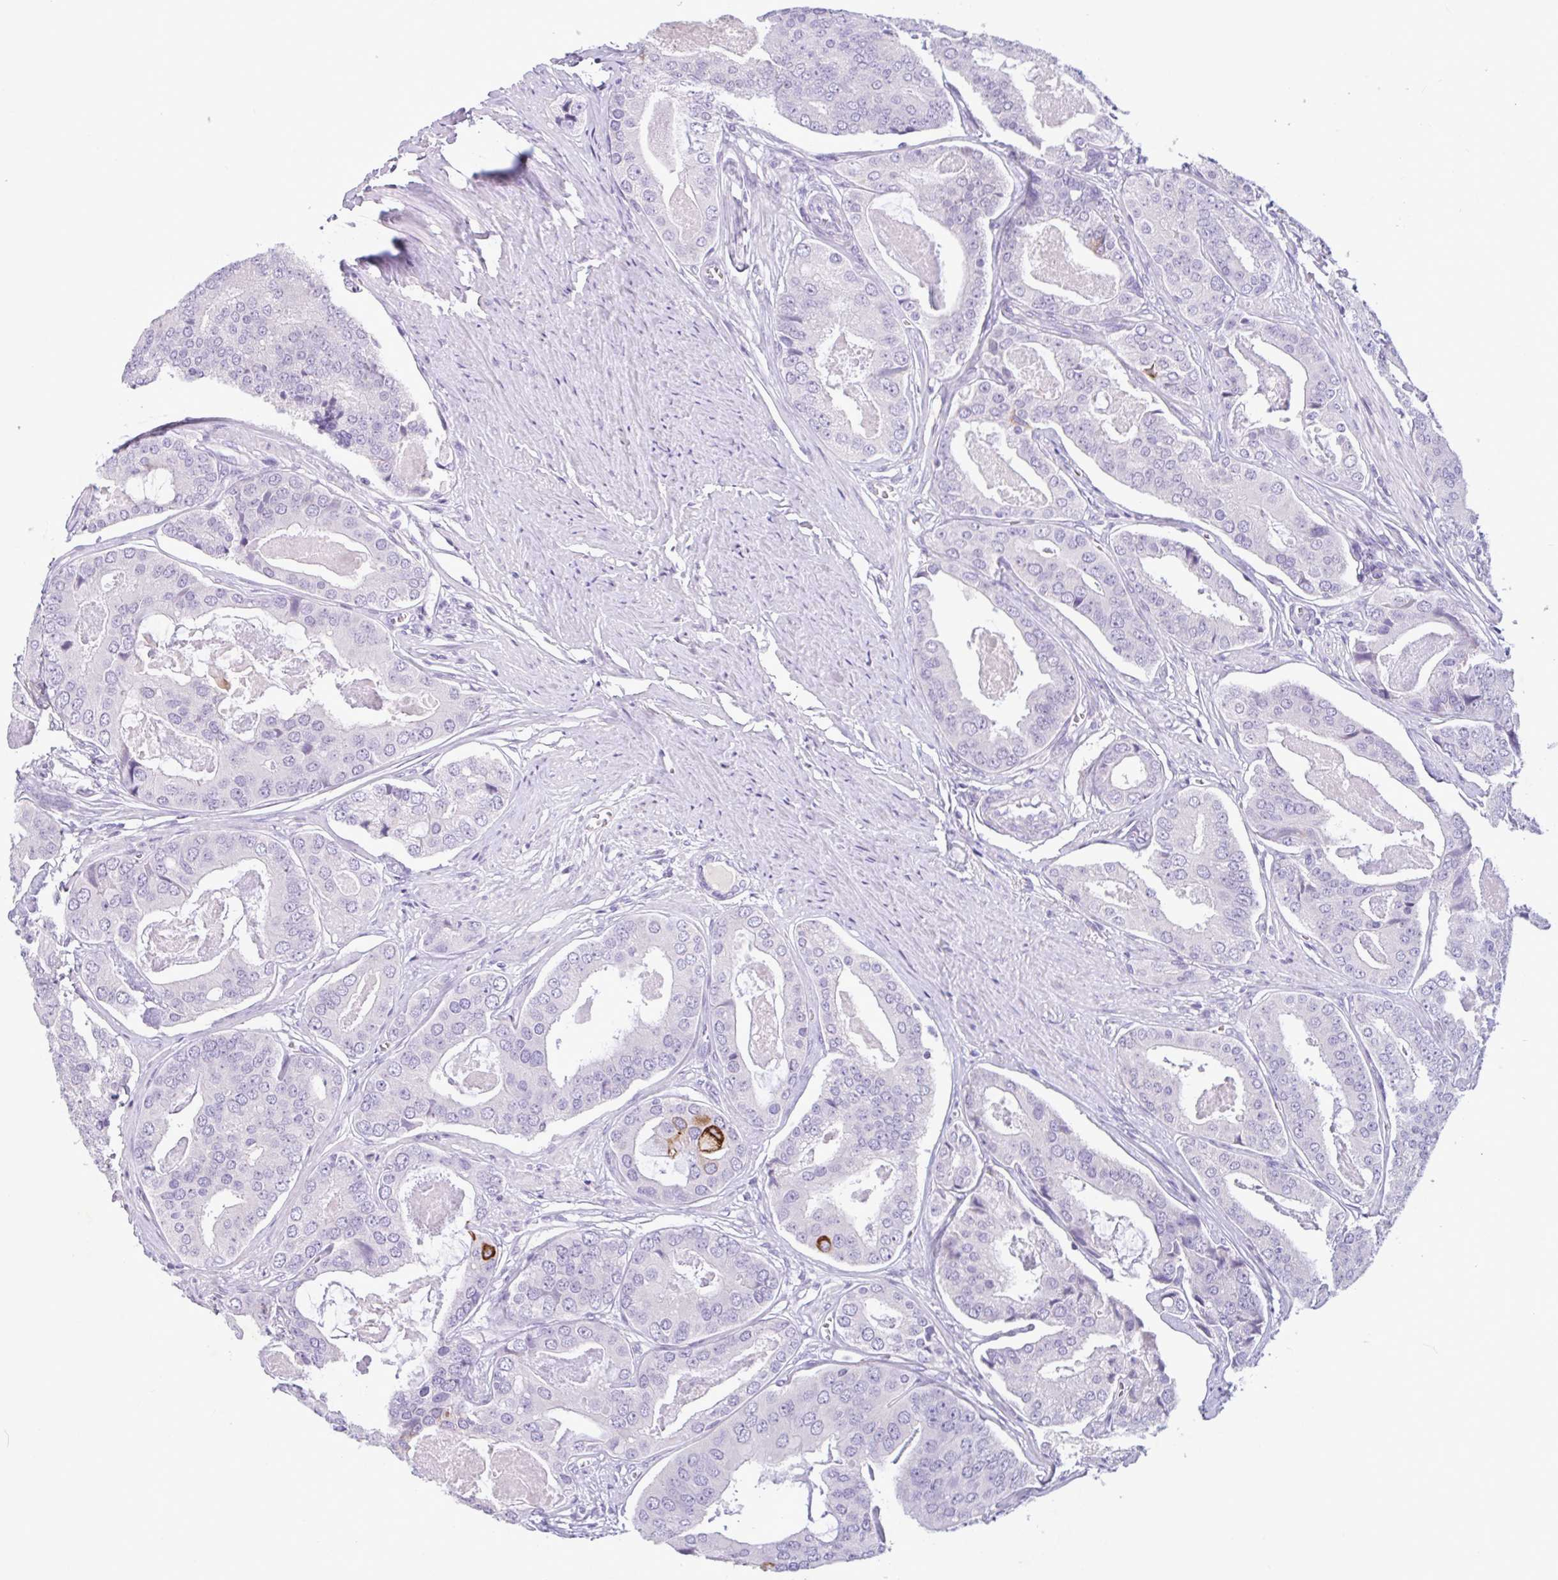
{"staining": {"intensity": "negative", "quantity": "none", "location": "none"}, "tissue": "prostate cancer", "cell_type": "Tumor cells", "image_type": "cancer", "snomed": [{"axis": "morphology", "description": "Adenocarcinoma, High grade"}, {"axis": "topography", "description": "Prostate"}], "caption": "IHC of prostate cancer shows no positivity in tumor cells.", "gene": "CTSE", "patient": {"sex": "male", "age": 71}}